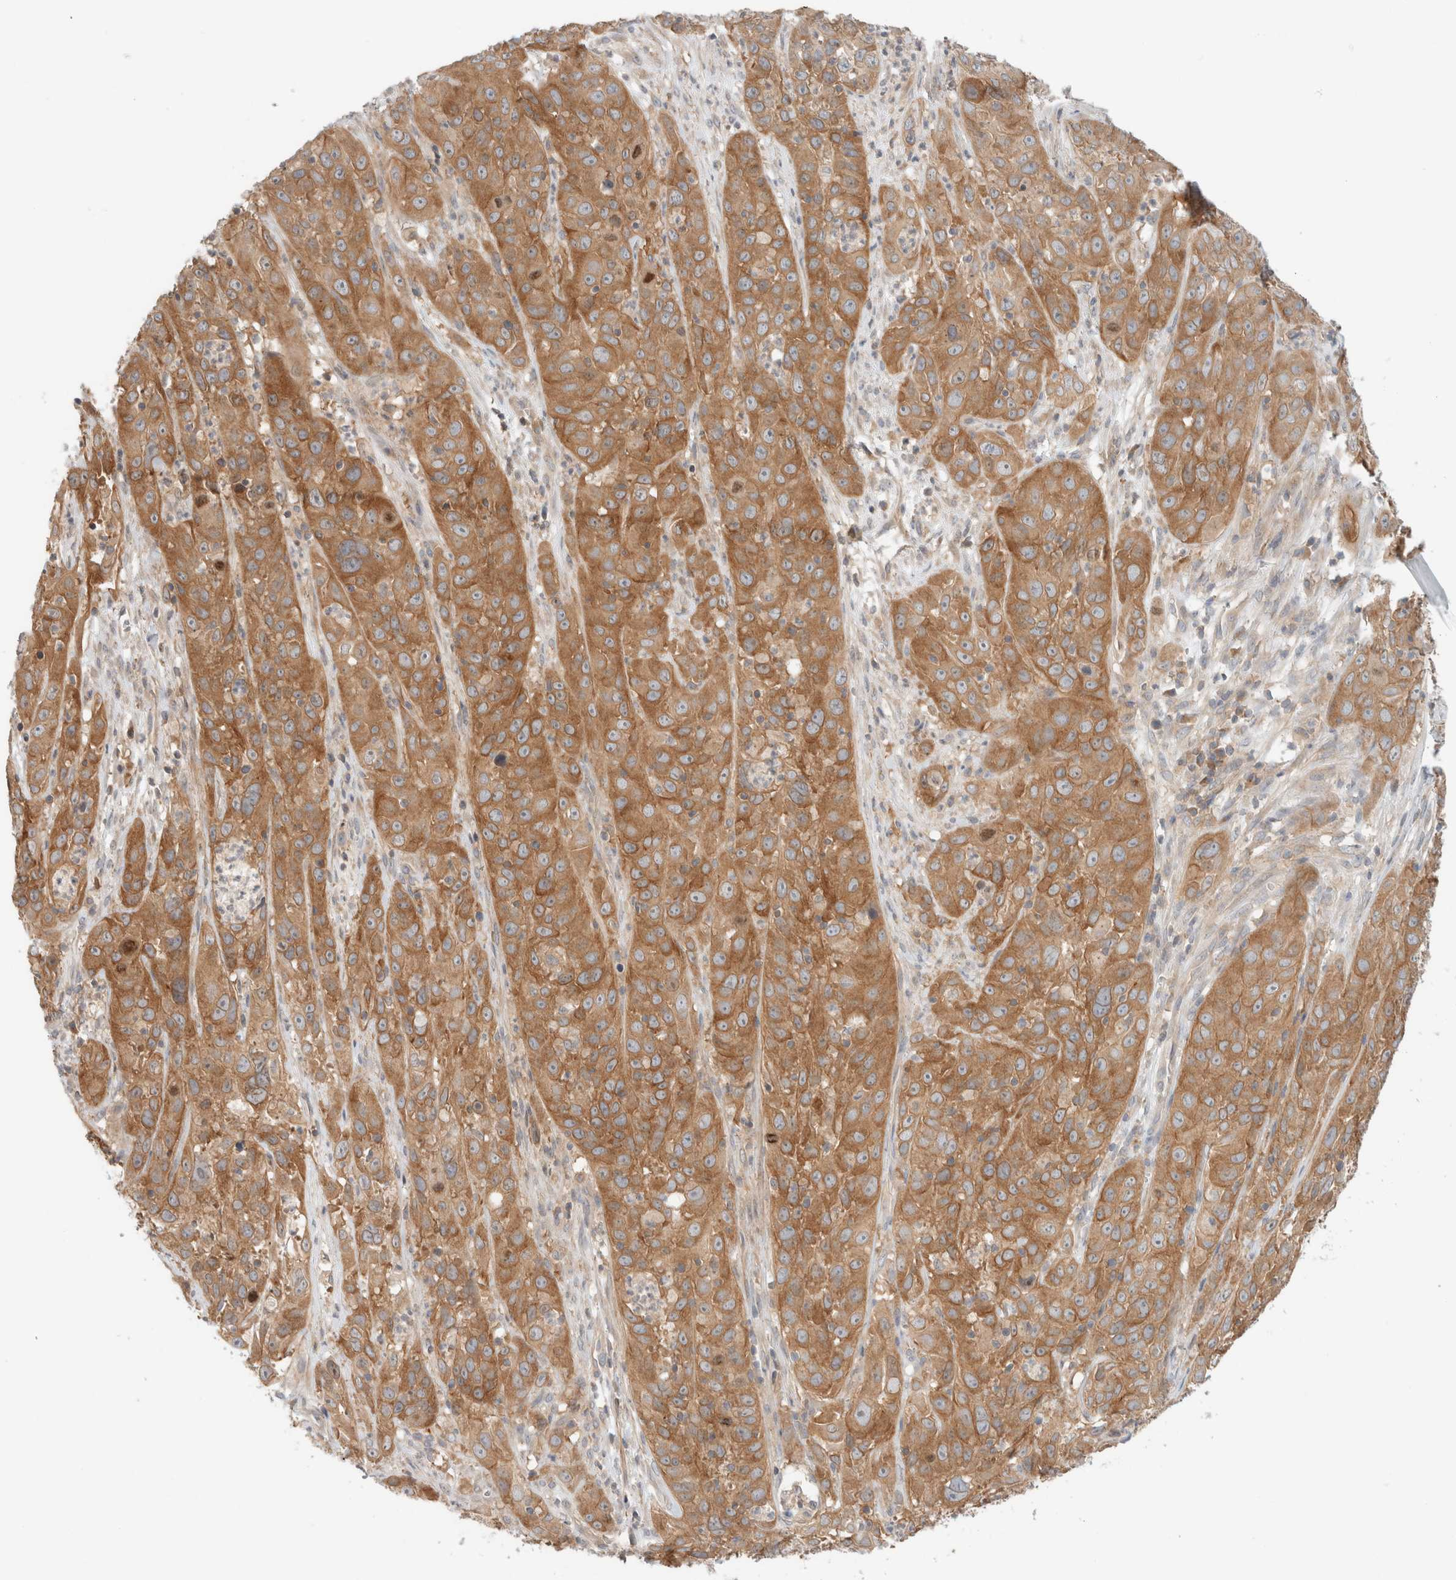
{"staining": {"intensity": "moderate", "quantity": ">75%", "location": "cytoplasmic/membranous"}, "tissue": "cervical cancer", "cell_type": "Tumor cells", "image_type": "cancer", "snomed": [{"axis": "morphology", "description": "Squamous cell carcinoma, NOS"}, {"axis": "topography", "description": "Cervix"}], "caption": "This photomicrograph reveals squamous cell carcinoma (cervical) stained with immunohistochemistry (IHC) to label a protein in brown. The cytoplasmic/membranous of tumor cells show moderate positivity for the protein. Nuclei are counter-stained blue.", "gene": "MARK3", "patient": {"sex": "female", "age": 32}}